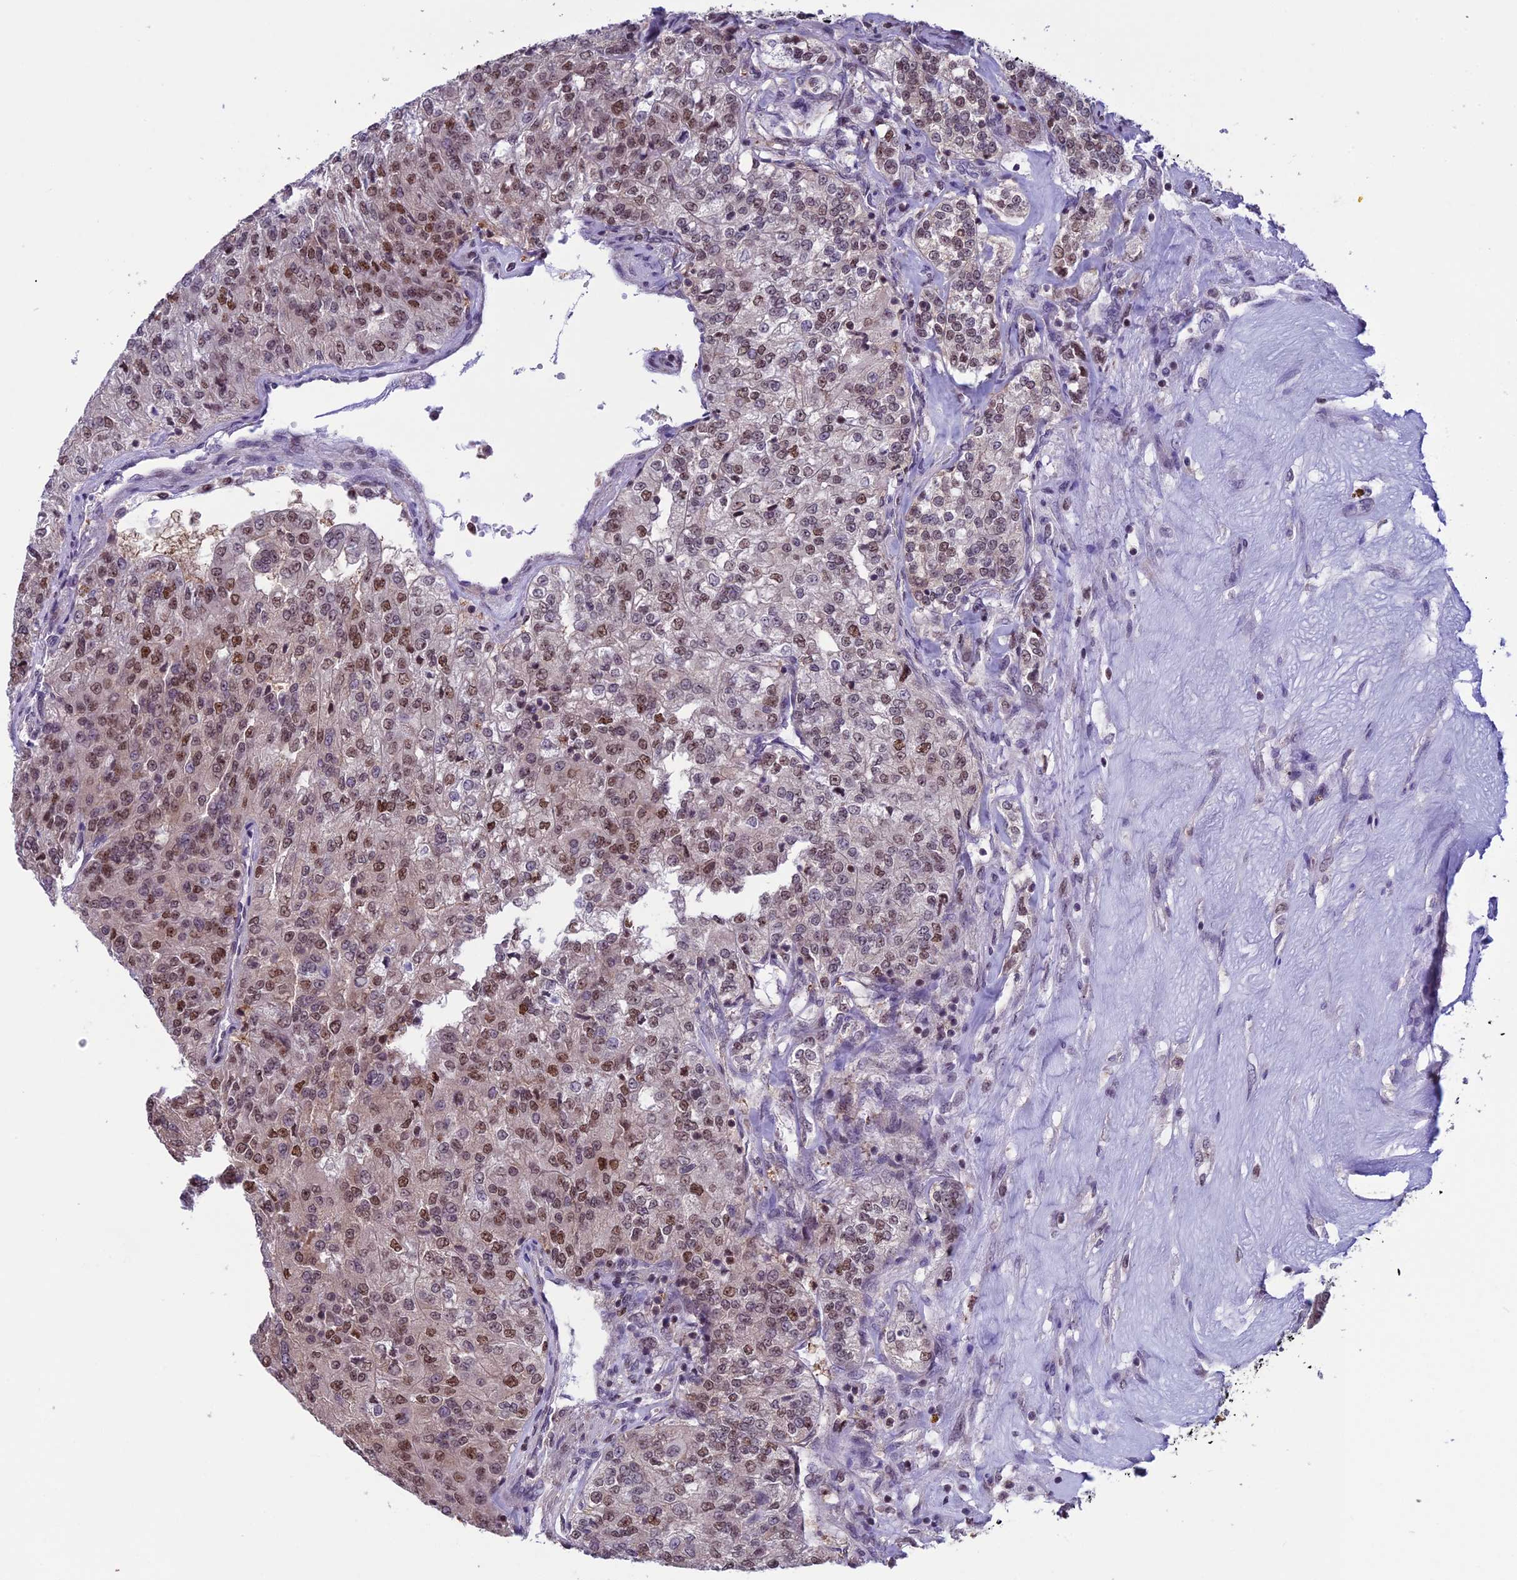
{"staining": {"intensity": "moderate", "quantity": "25%-75%", "location": "nuclear"}, "tissue": "renal cancer", "cell_type": "Tumor cells", "image_type": "cancer", "snomed": [{"axis": "morphology", "description": "Adenocarcinoma, NOS"}, {"axis": "topography", "description": "Kidney"}], "caption": "Renal cancer (adenocarcinoma) stained with a protein marker displays moderate staining in tumor cells.", "gene": "MIS12", "patient": {"sex": "female", "age": 63}}